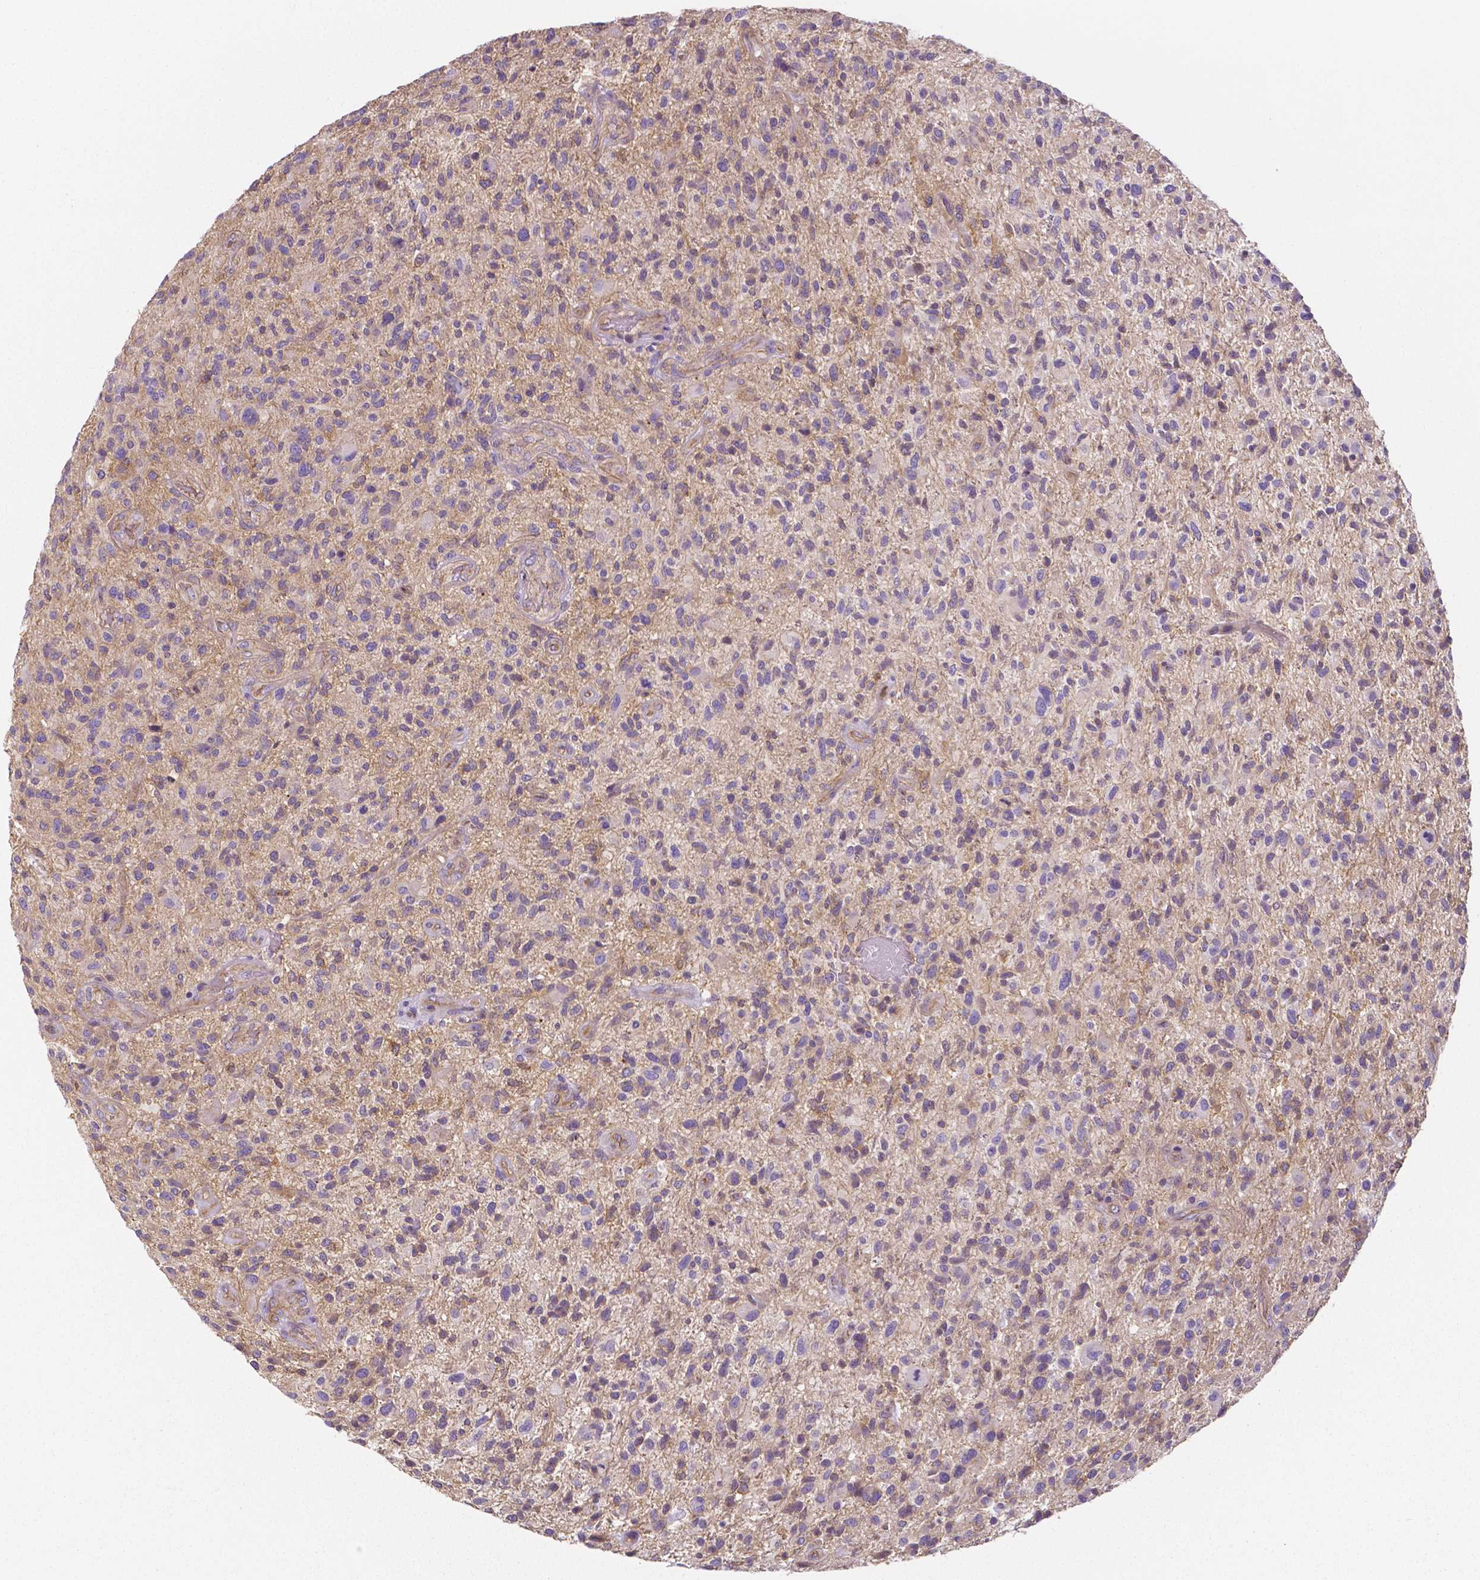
{"staining": {"intensity": "negative", "quantity": "none", "location": "none"}, "tissue": "glioma", "cell_type": "Tumor cells", "image_type": "cancer", "snomed": [{"axis": "morphology", "description": "Glioma, malignant, High grade"}, {"axis": "topography", "description": "Brain"}], "caption": "This image is of glioma stained with IHC to label a protein in brown with the nuclei are counter-stained blue. There is no staining in tumor cells. (Brightfield microscopy of DAB (3,3'-diaminobenzidine) IHC at high magnification).", "gene": "CRMP1", "patient": {"sex": "male", "age": 47}}